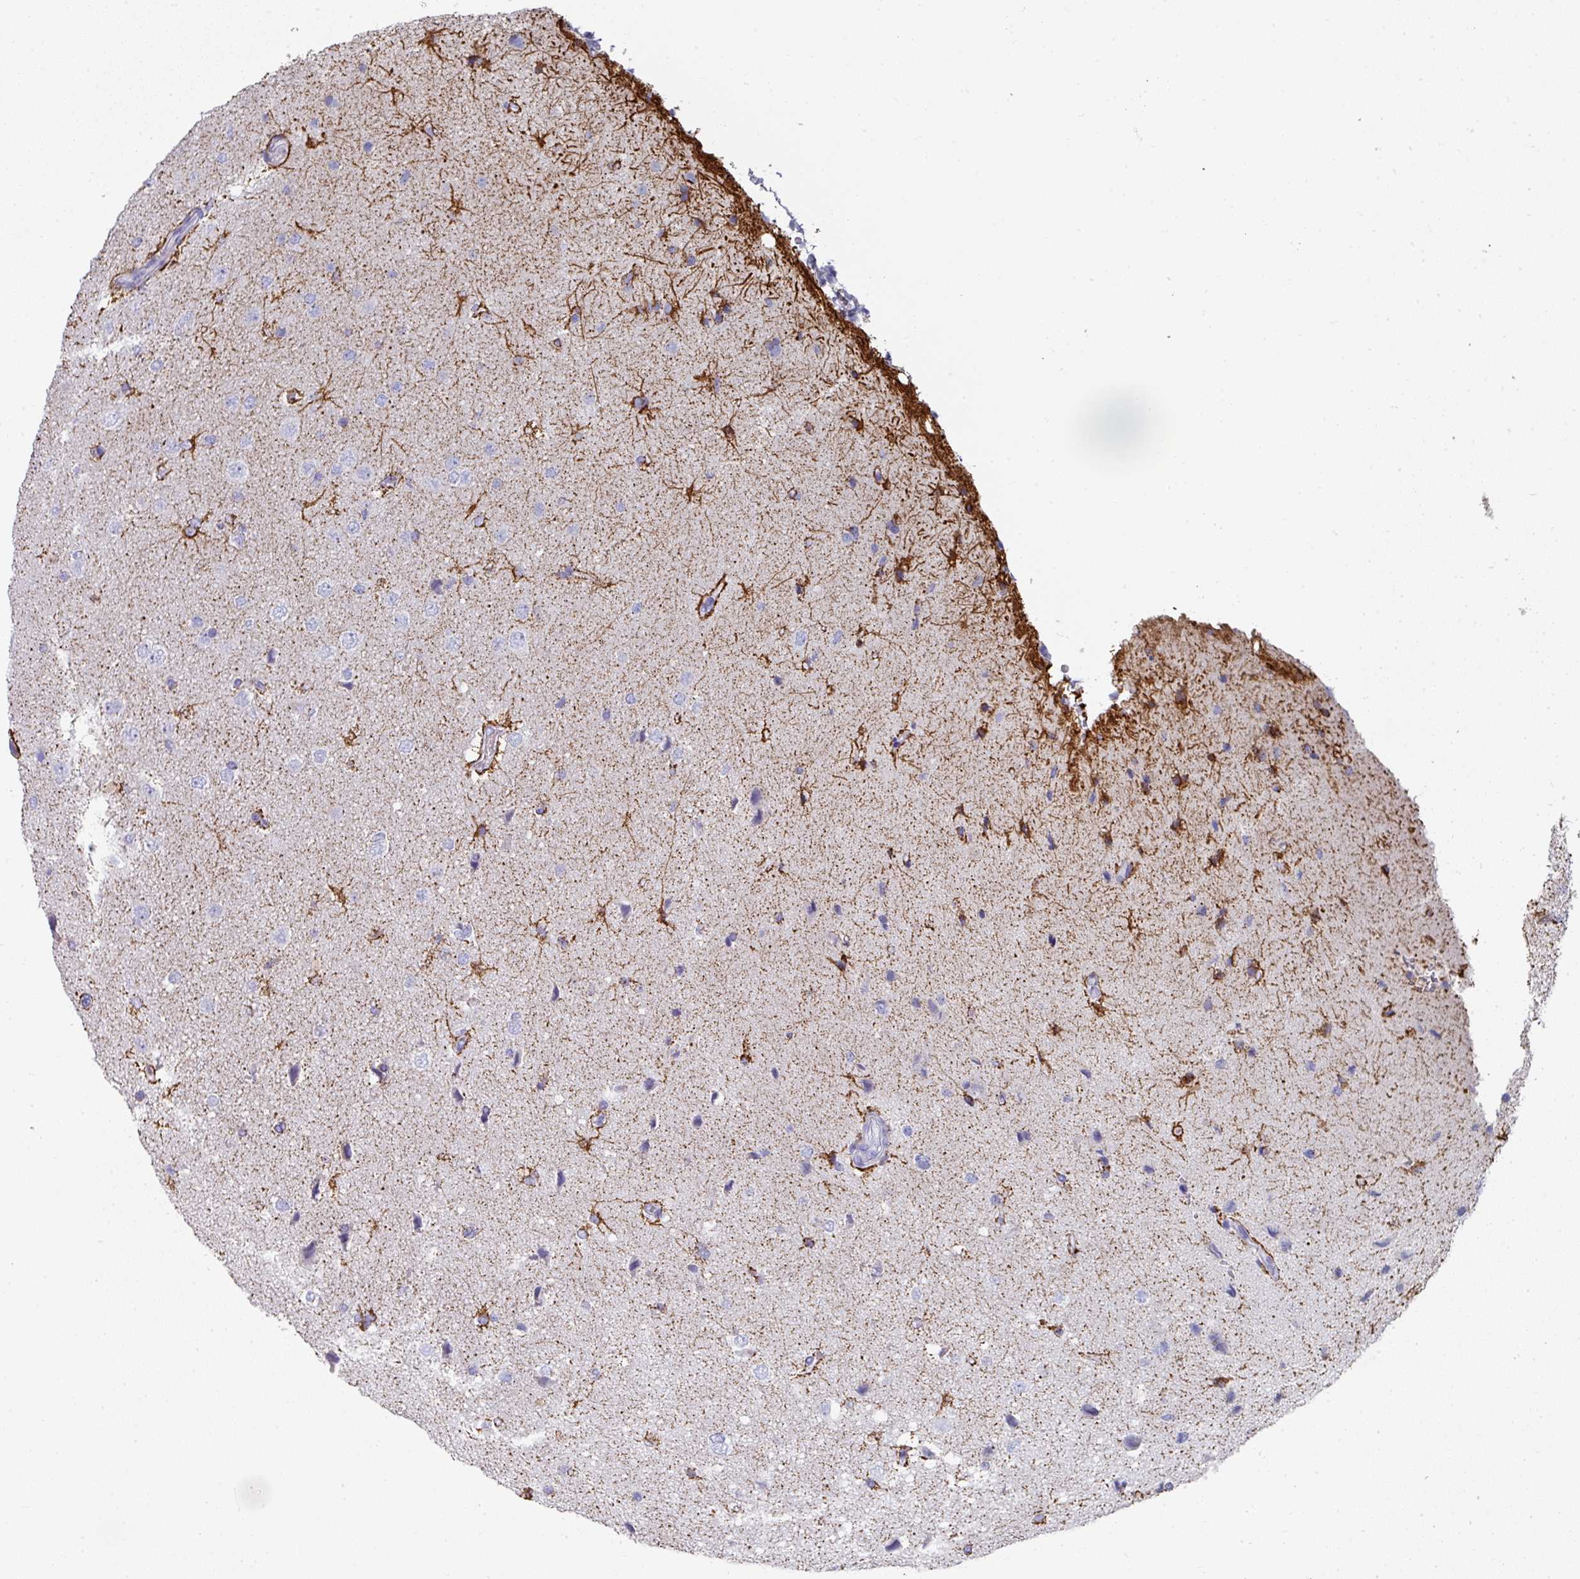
{"staining": {"intensity": "negative", "quantity": "none", "location": "none"}, "tissue": "glioma", "cell_type": "Tumor cells", "image_type": "cancer", "snomed": [{"axis": "morphology", "description": "Glioma, malignant, High grade"}, {"axis": "topography", "description": "Brain"}], "caption": "Glioma stained for a protein using immunohistochemistry (IHC) displays no positivity tumor cells.", "gene": "SETBP1", "patient": {"sex": "male", "age": 72}}